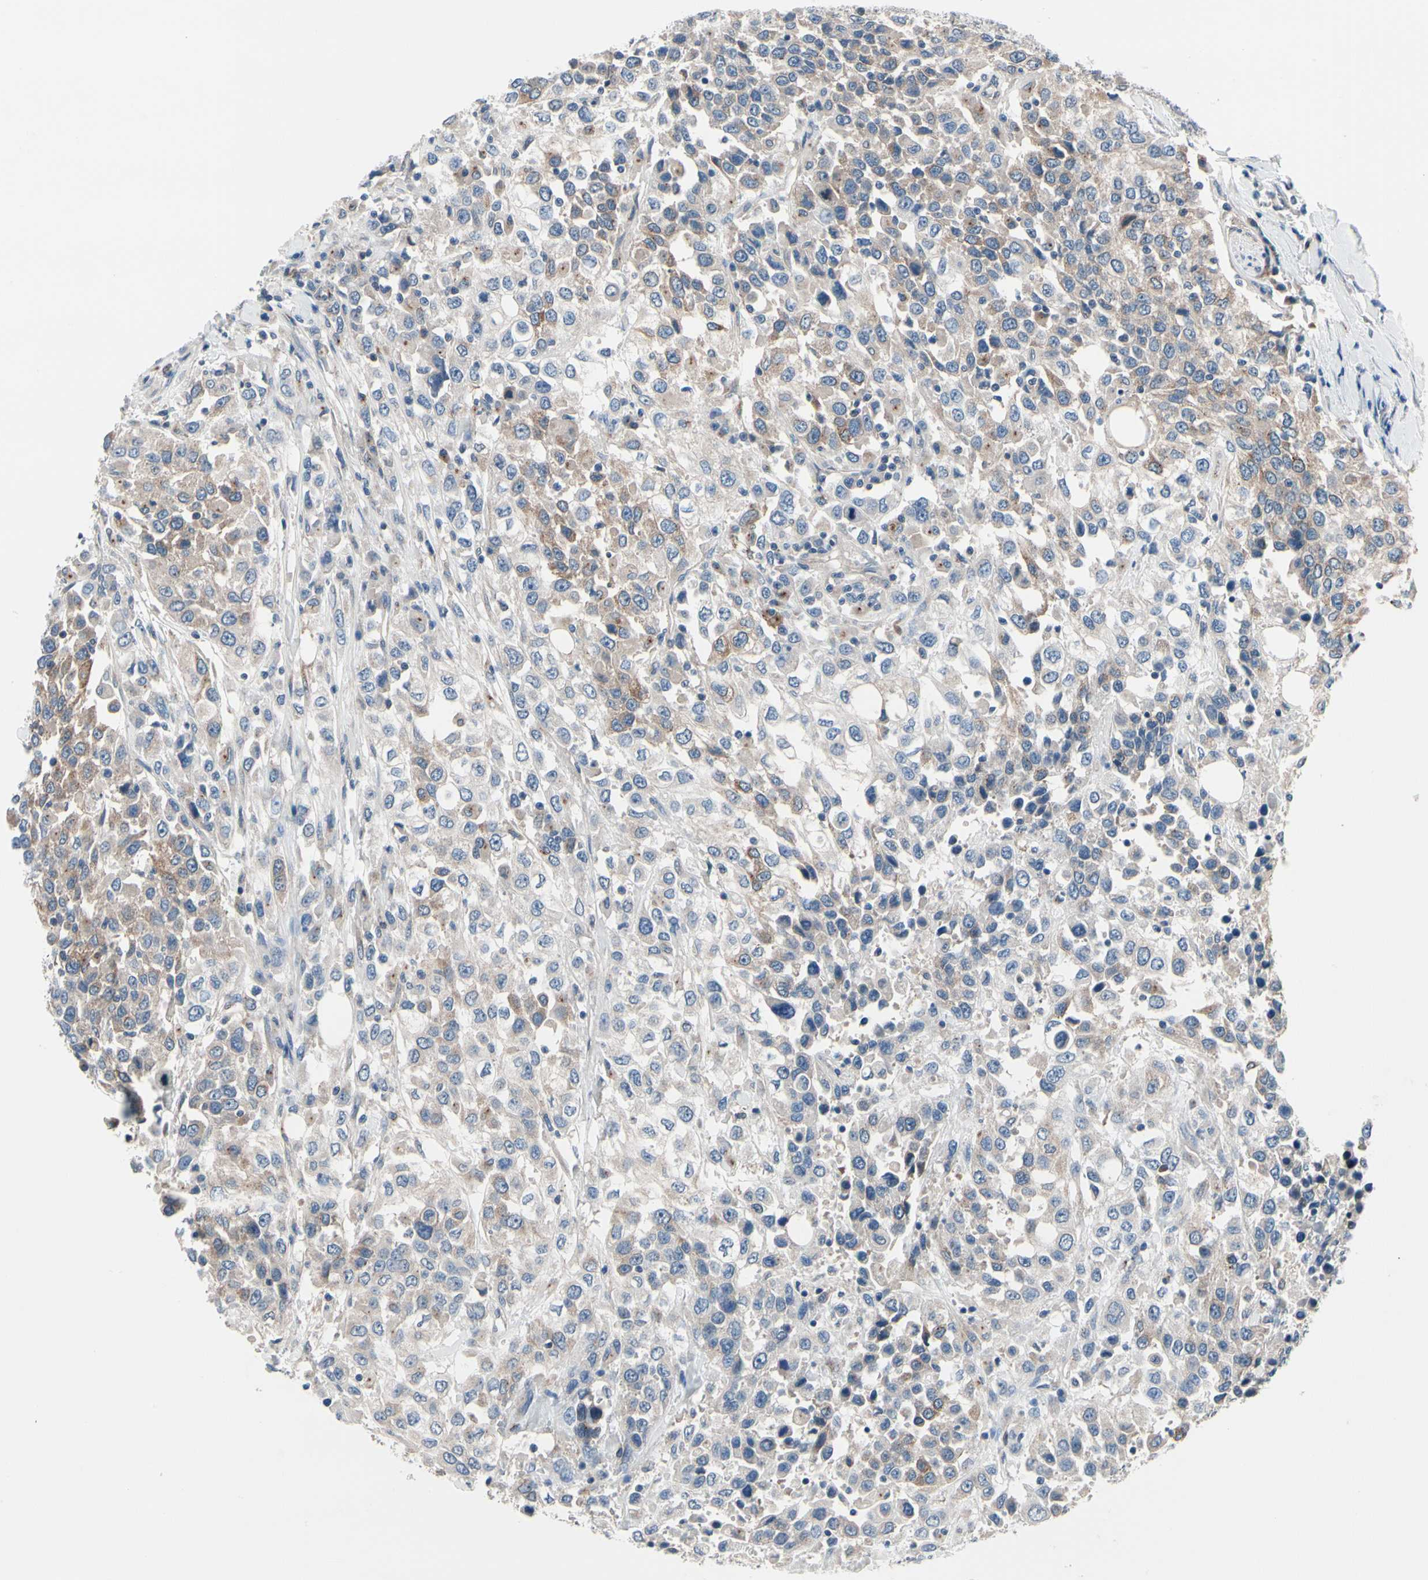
{"staining": {"intensity": "moderate", "quantity": "<25%", "location": "cytoplasmic/membranous"}, "tissue": "urothelial cancer", "cell_type": "Tumor cells", "image_type": "cancer", "snomed": [{"axis": "morphology", "description": "Urothelial carcinoma, High grade"}, {"axis": "topography", "description": "Urinary bladder"}], "caption": "Moderate cytoplasmic/membranous staining for a protein is present in about <25% of tumor cells of high-grade urothelial carcinoma using immunohistochemistry.", "gene": "PRKAR2B", "patient": {"sex": "female", "age": 80}}